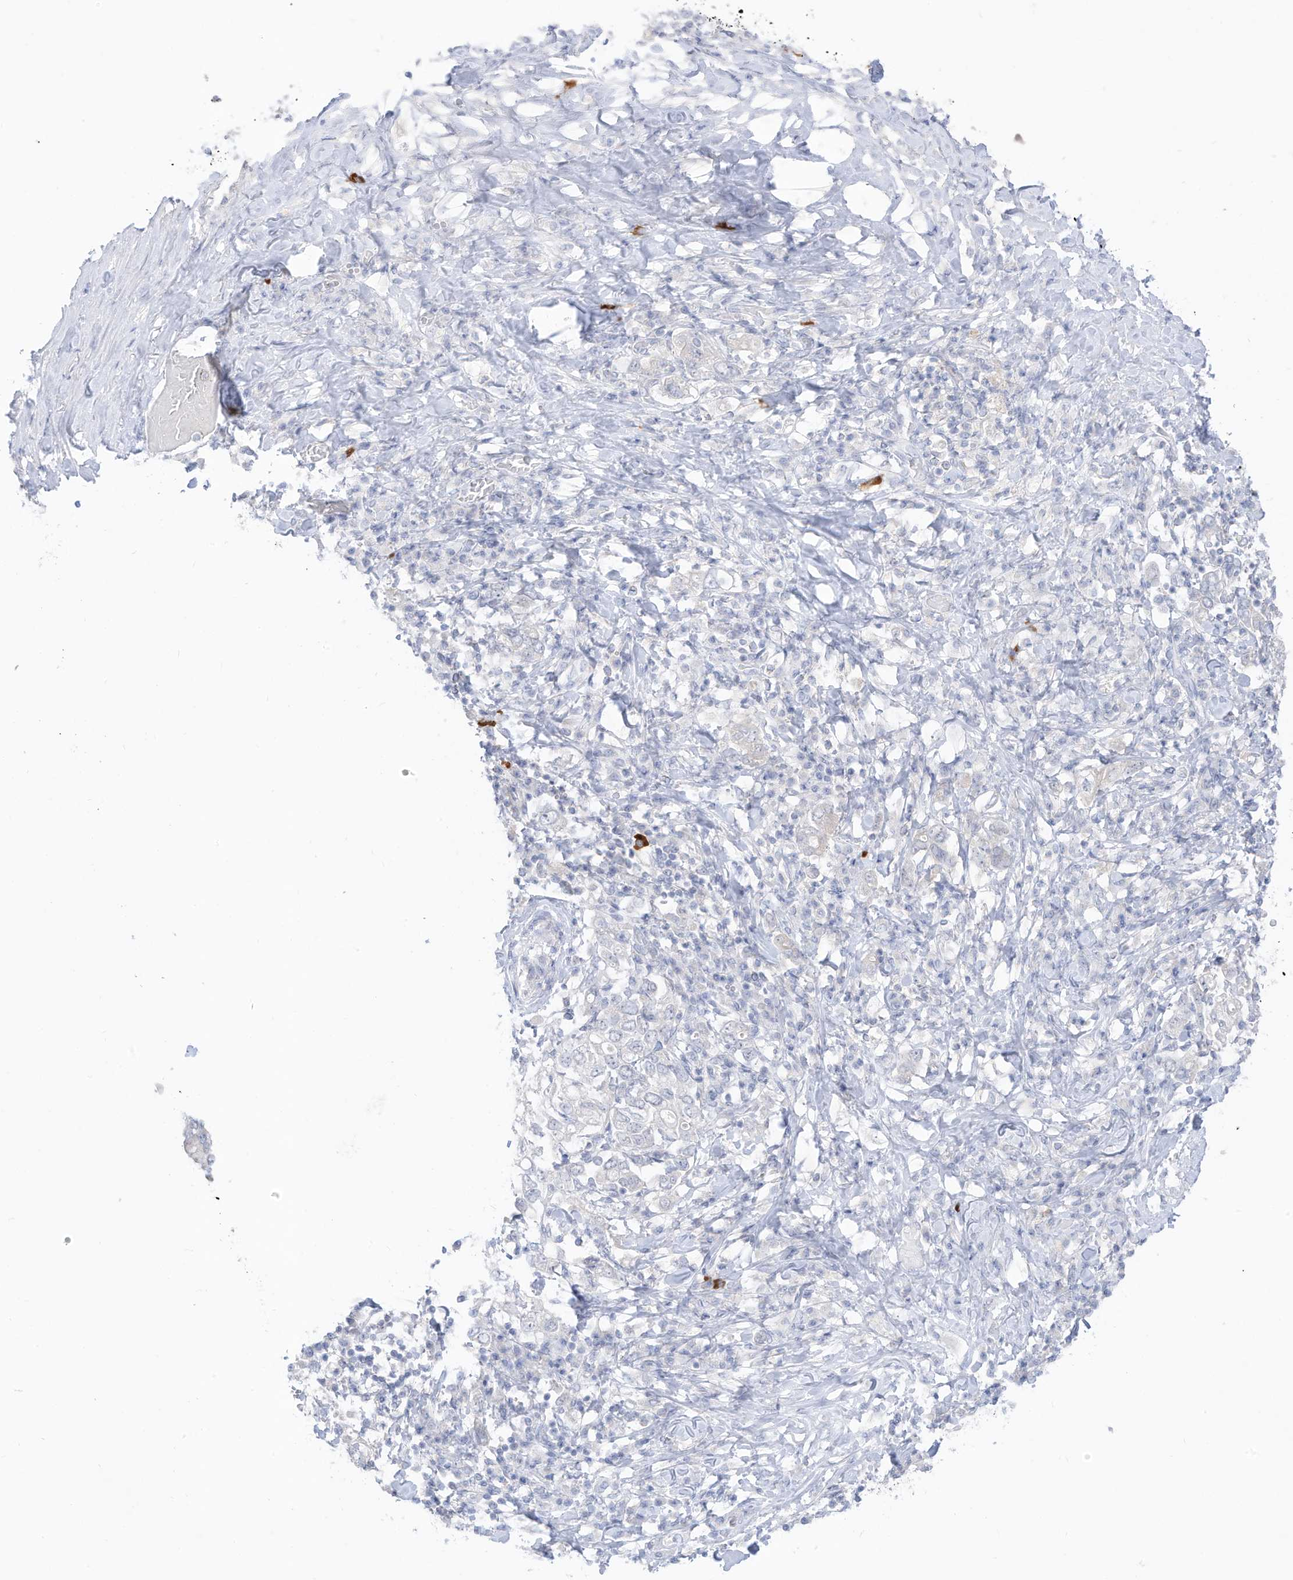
{"staining": {"intensity": "negative", "quantity": "none", "location": "none"}, "tissue": "stomach cancer", "cell_type": "Tumor cells", "image_type": "cancer", "snomed": [{"axis": "morphology", "description": "Adenocarcinoma, NOS"}, {"axis": "topography", "description": "Stomach, upper"}], "caption": "Protein analysis of stomach adenocarcinoma displays no significant staining in tumor cells. Nuclei are stained in blue.", "gene": "OGT", "patient": {"sex": "male", "age": 62}}